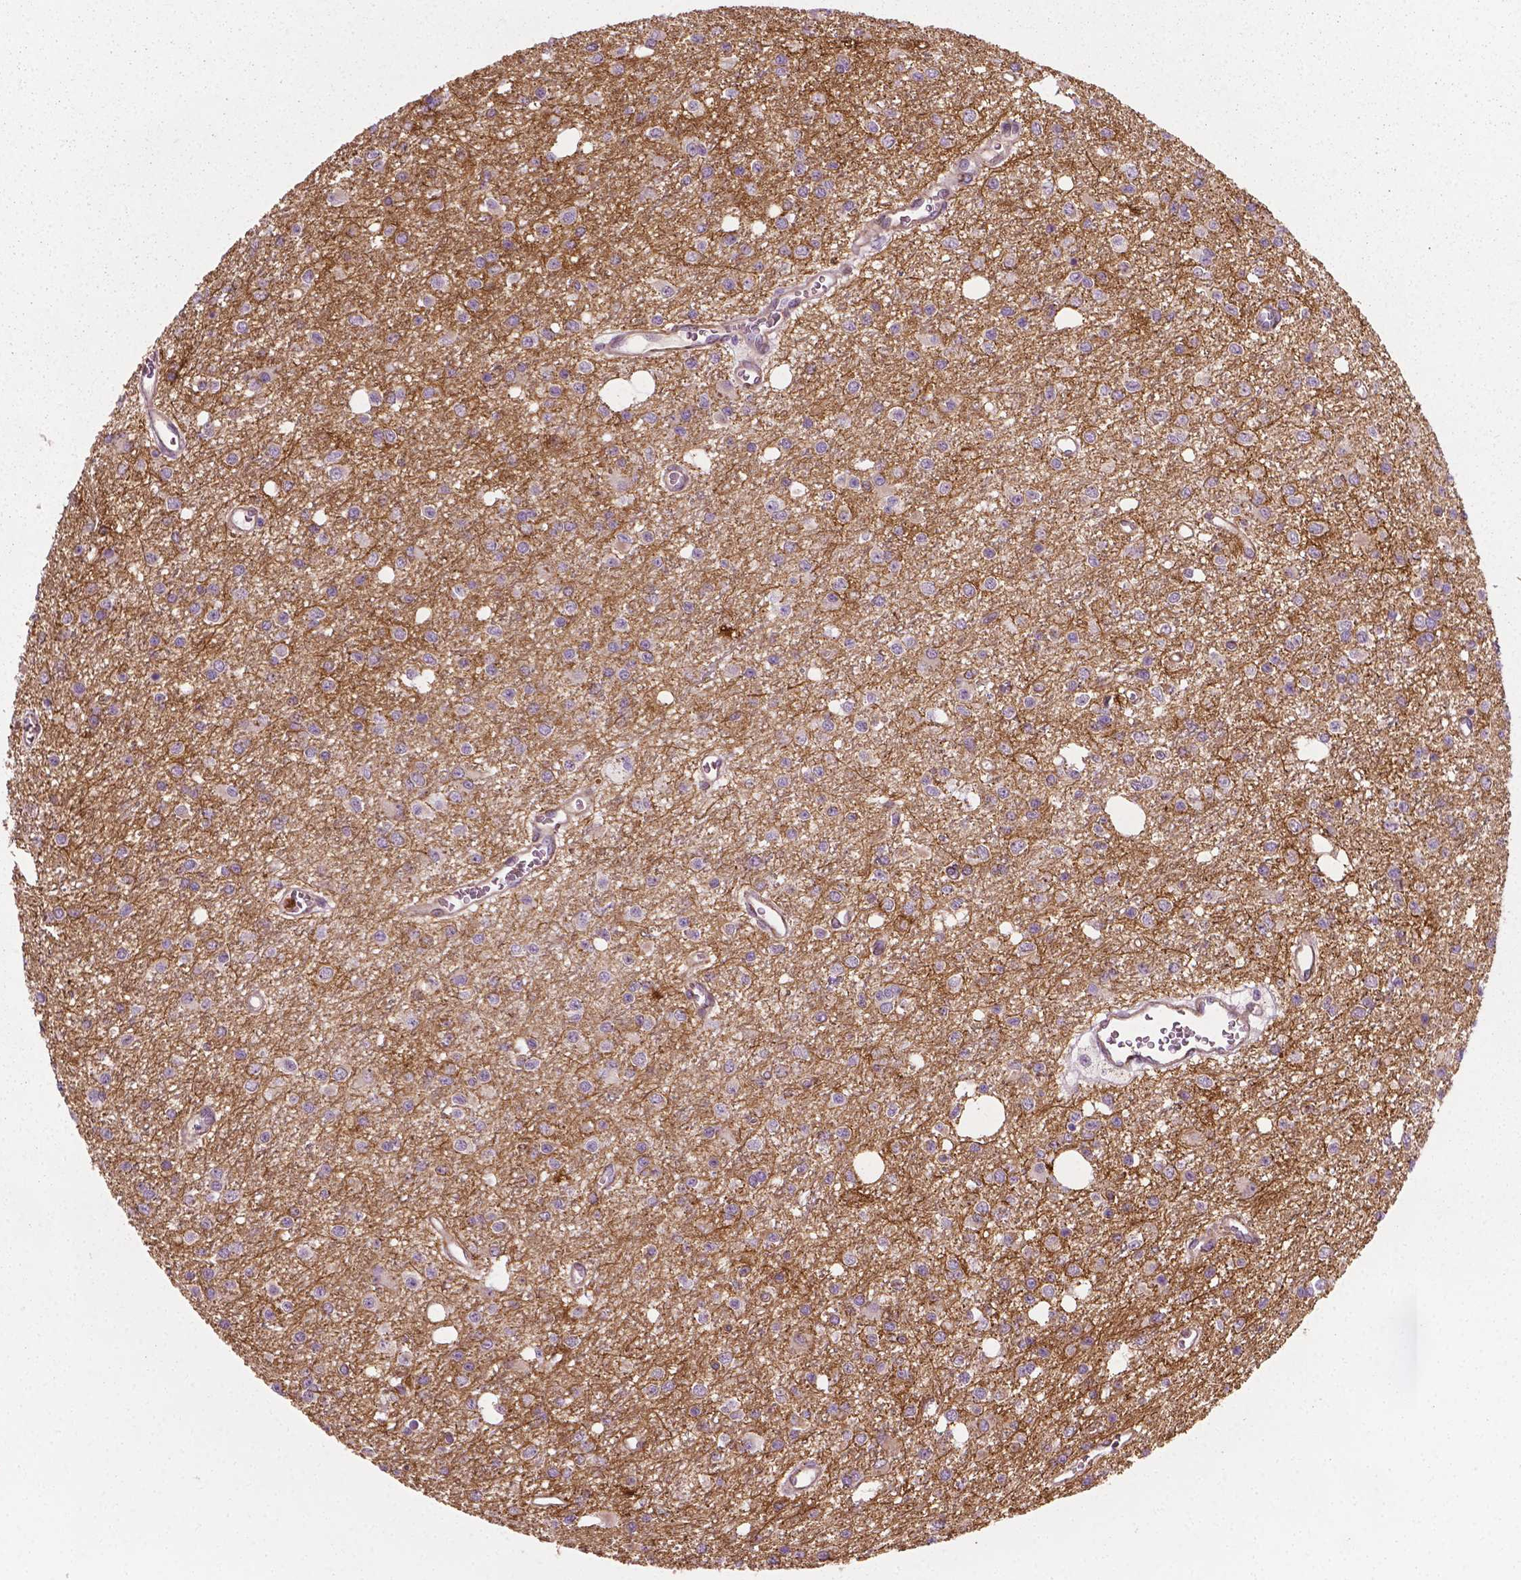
{"staining": {"intensity": "negative", "quantity": "none", "location": "none"}, "tissue": "glioma", "cell_type": "Tumor cells", "image_type": "cancer", "snomed": [{"axis": "morphology", "description": "Glioma, malignant, Low grade"}, {"axis": "topography", "description": "Brain"}], "caption": "Low-grade glioma (malignant) stained for a protein using immunohistochemistry reveals no staining tumor cells.", "gene": "PTX3", "patient": {"sex": "female", "age": 45}}